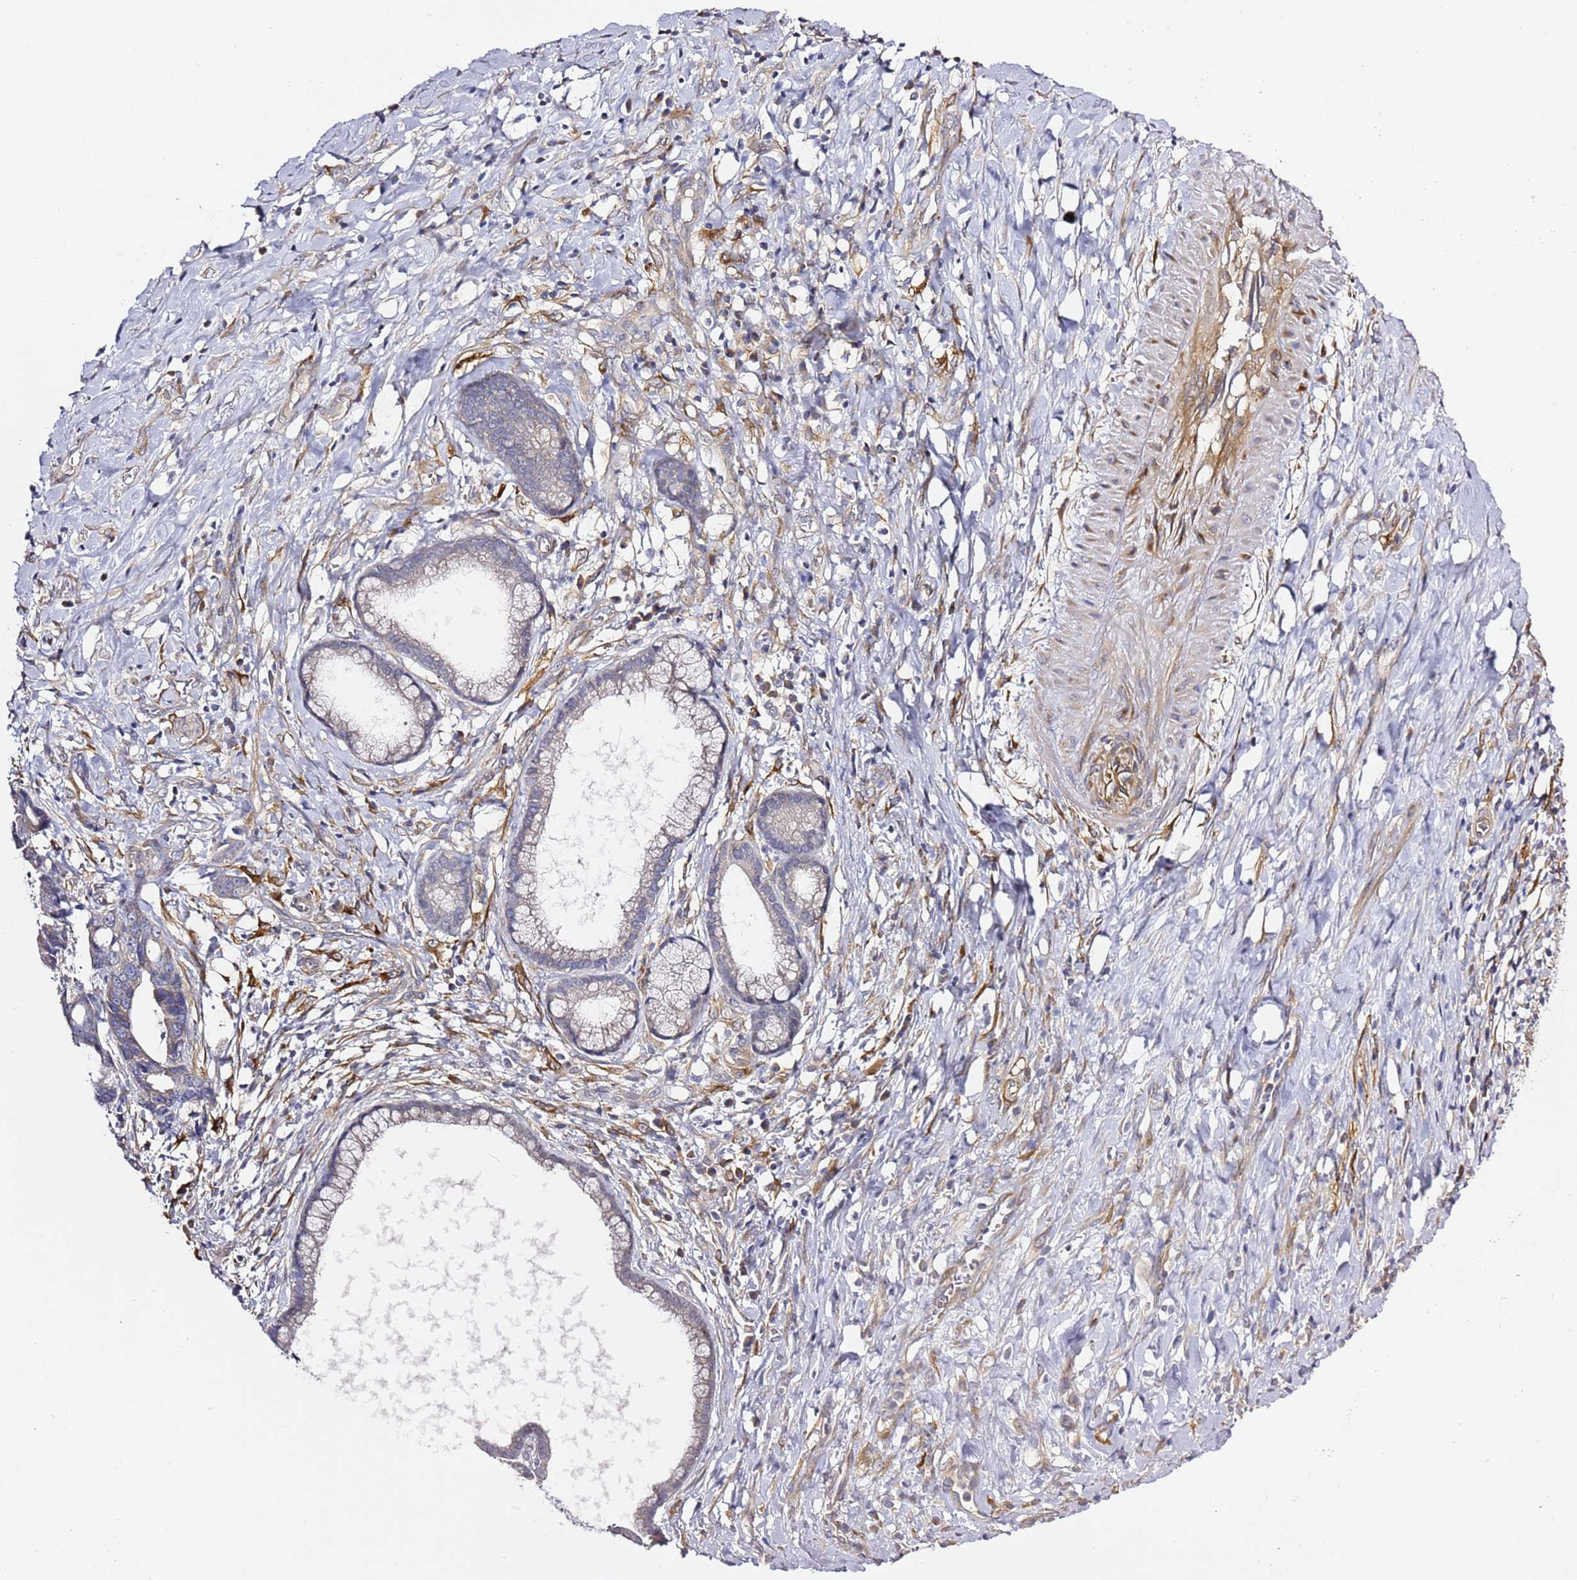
{"staining": {"intensity": "negative", "quantity": "none", "location": "none"}, "tissue": "pancreatic cancer", "cell_type": "Tumor cells", "image_type": "cancer", "snomed": [{"axis": "morphology", "description": "Adenocarcinoma, NOS"}, {"axis": "topography", "description": "Pancreas"}], "caption": "Protein analysis of adenocarcinoma (pancreatic) demonstrates no significant staining in tumor cells.", "gene": "RFK", "patient": {"sex": "female", "age": 83}}